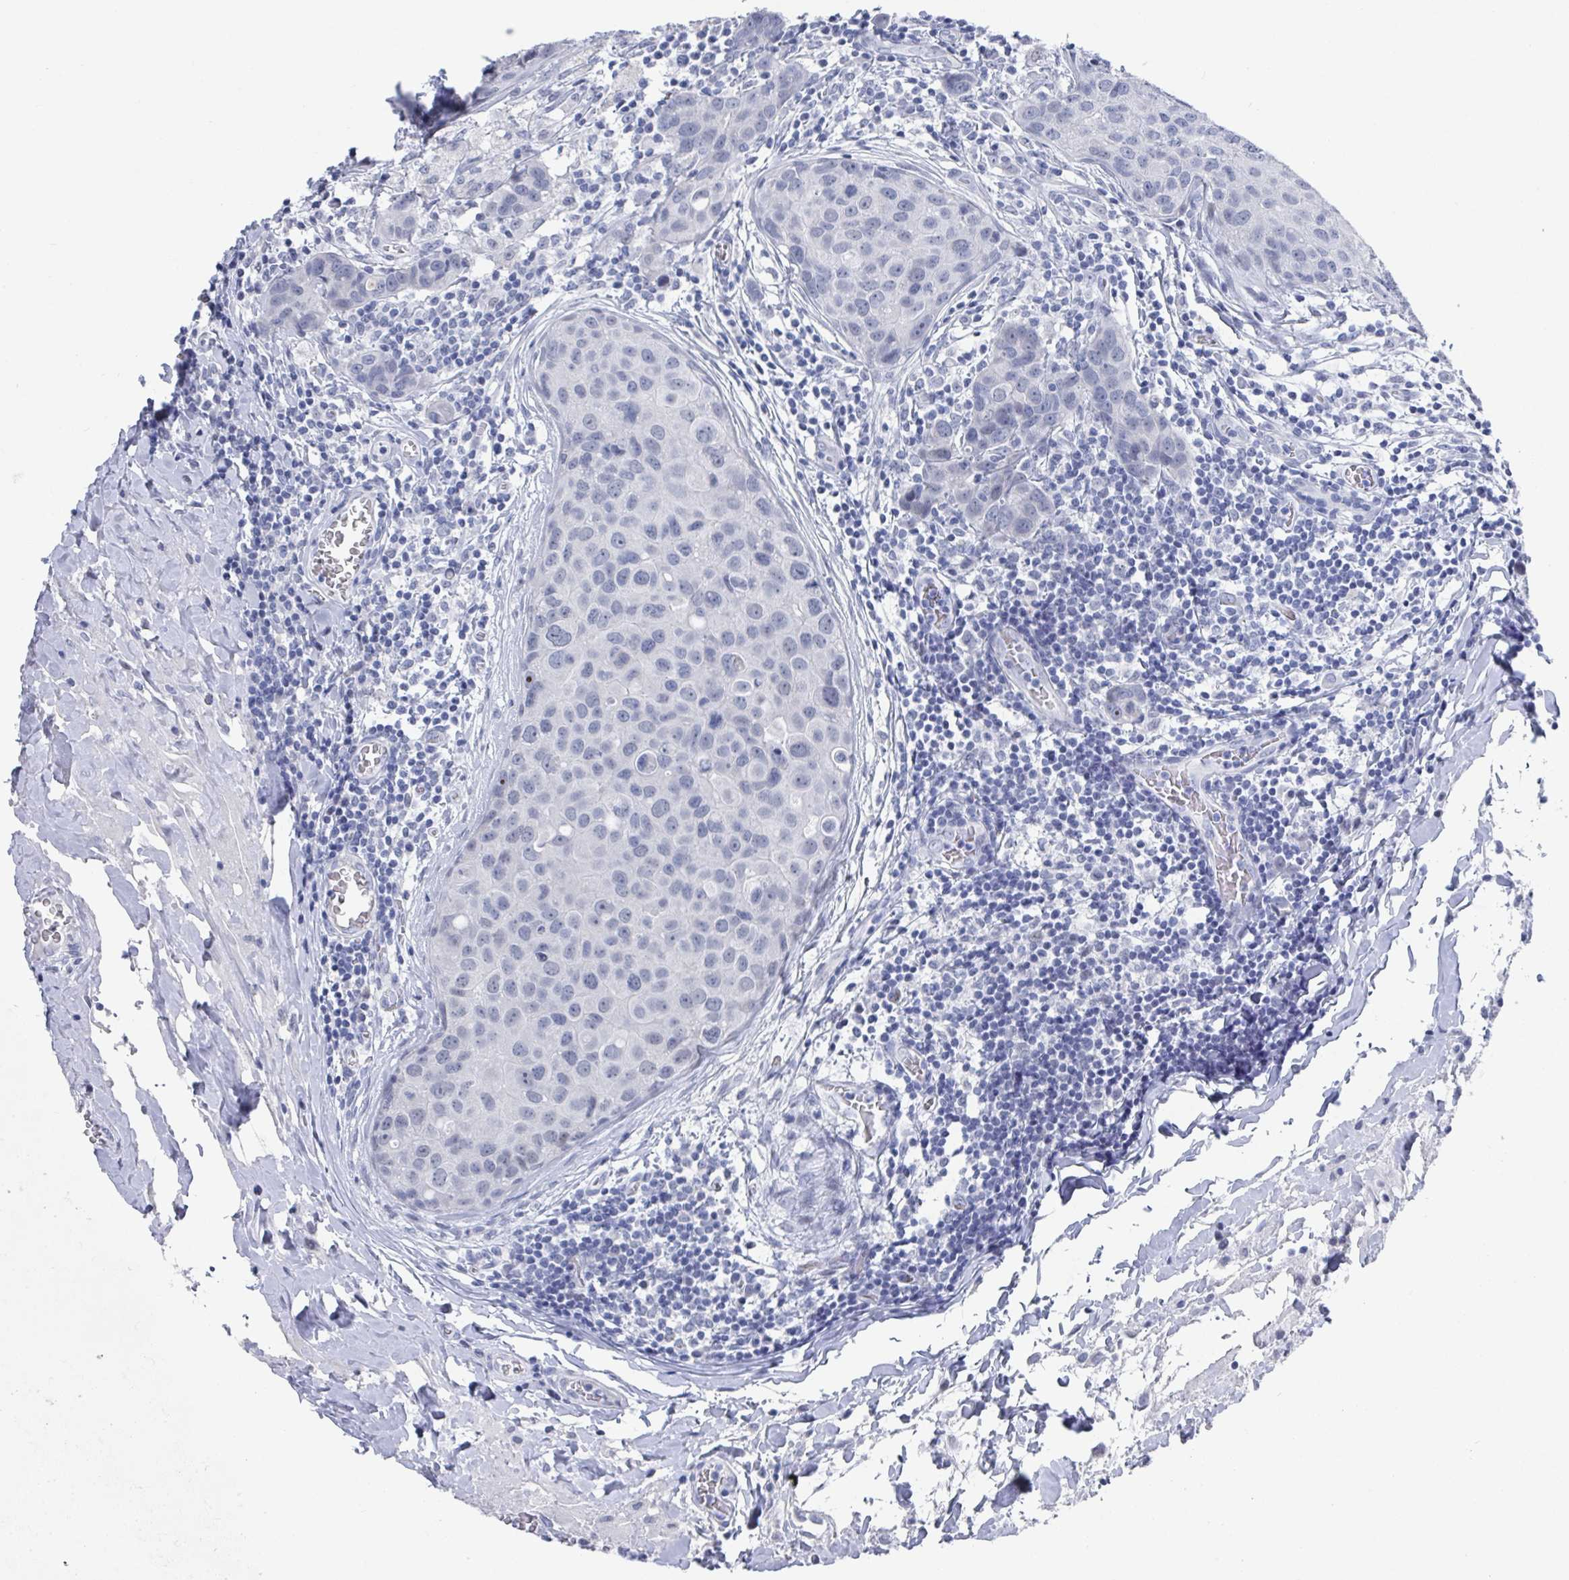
{"staining": {"intensity": "negative", "quantity": "none", "location": "none"}, "tissue": "breast cancer", "cell_type": "Tumor cells", "image_type": "cancer", "snomed": [{"axis": "morphology", "description": "Duct carcinoma"}, {"axis": "topography", "description": "Breast"}], "caption": "IHC micrograph of breast cancer (infiltrating ductal carcinoma) stained for a protein (brown), which shows no staining in tumor cells.", "gene": "CAMKV", "patient": {"sex": "female", "age": 24}}